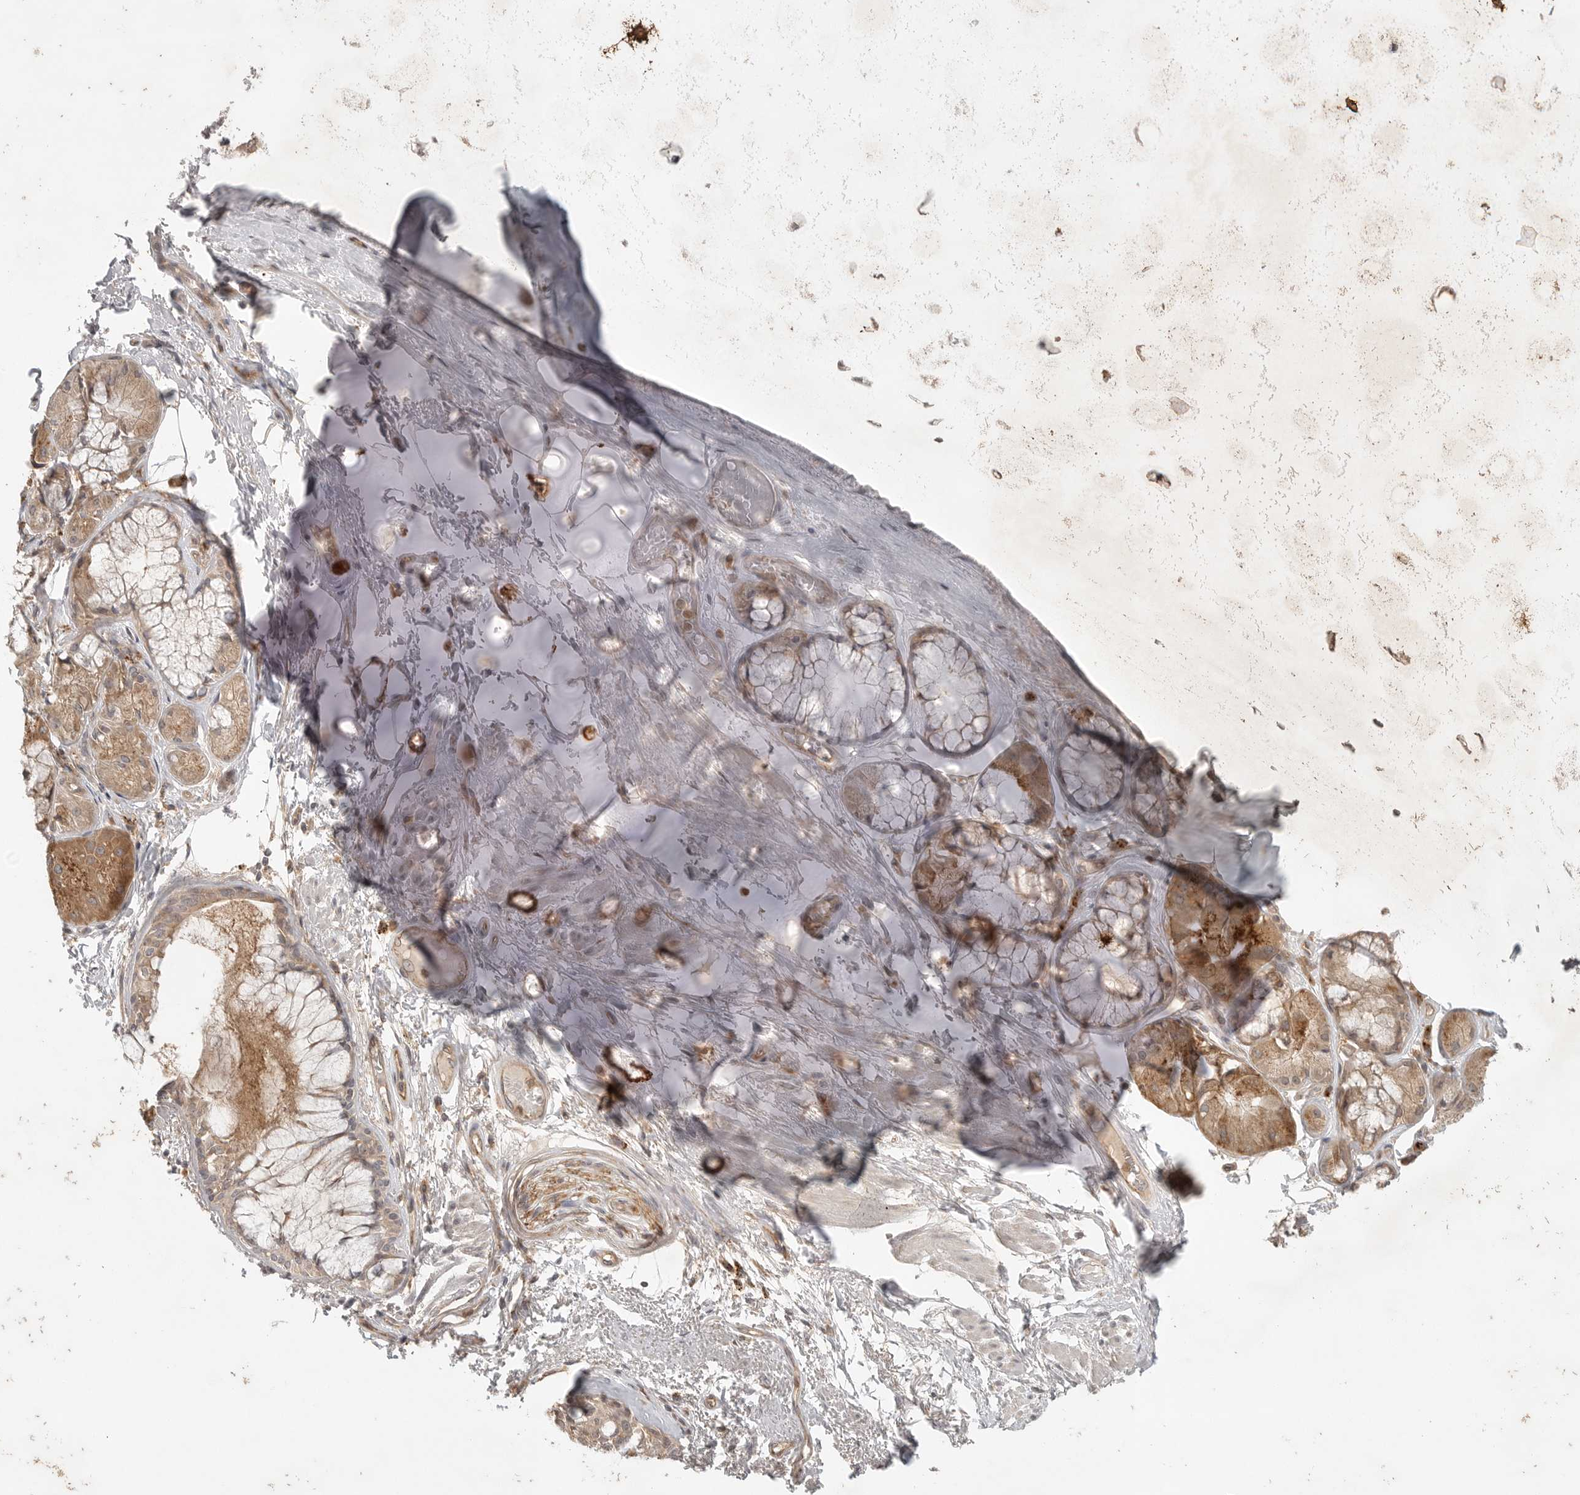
{"staining": {"intensity": "negative", "quantity": "none", "location": "none"}, "tissue": "adipose tissue", "cell_type": "Adipocytes", "image_type": "normal", "snomed": [{"axis": "morphology", "description": "Normal tissue, NOS"}, {"axis": "topography", "description": "Bronchus"}], "caption": "This is a photomicrograph of immunohistochemistry staining of normal adipose tissue, which shows no positivity in adipocytes.", "gene": "ZNF232", "patient": {"sex": "male", "age": 66}}